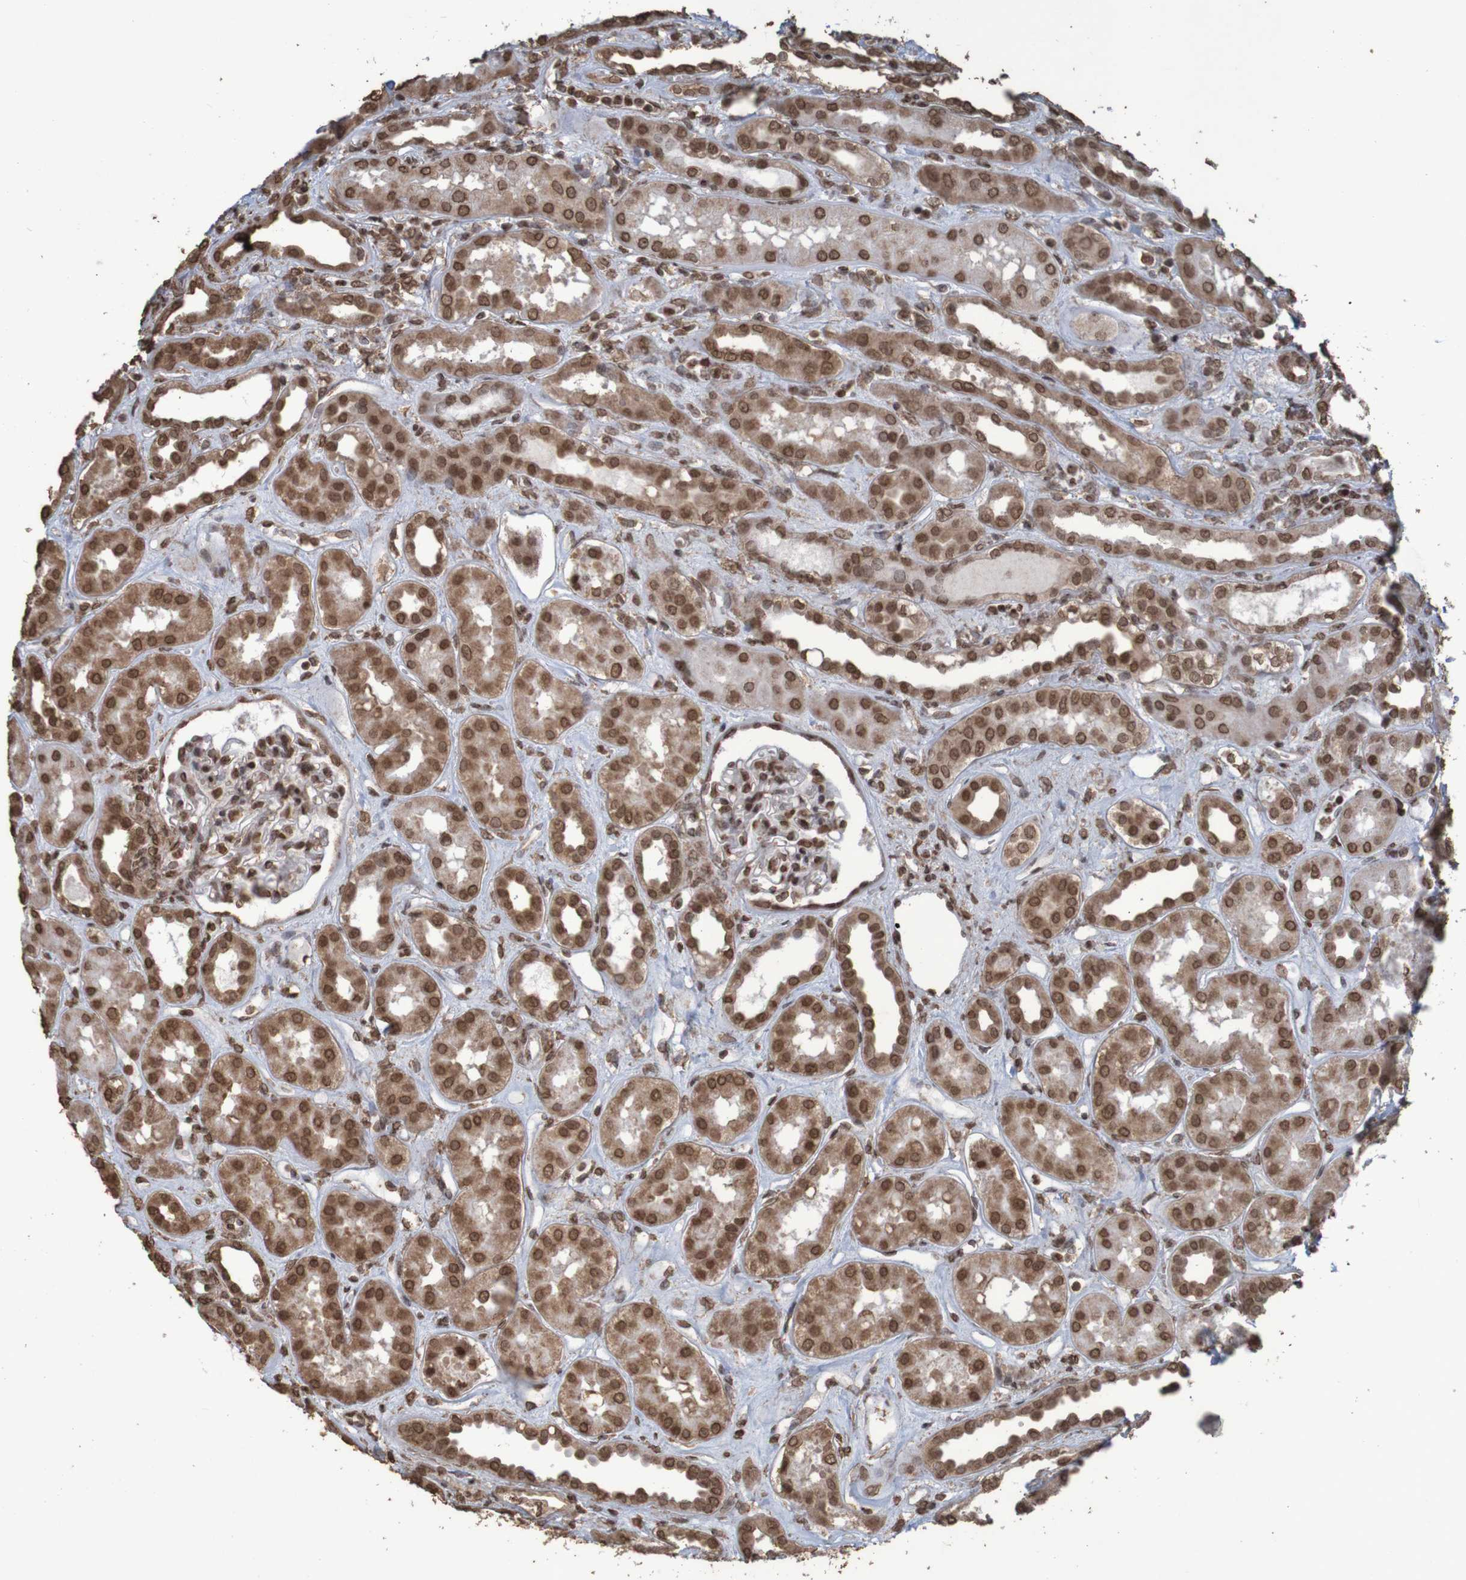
{"staining": {"intensity": "moderate", "quantity": ">75%", "location": "cytoplasmic/membranous,nuclear"}, "tissue": "kidney", "cell_type": "Cells in glomeruli", "image_type": "normal", "snomed": [{"axis": "morphology", "description": "Normal tissue, NOS"}, {"axis": "topography", "description": "Kidney"}], "caption": "The micrograph displays immunohistochemical staining of benign kidney. There is moderate cytoplasmic/membranous,nuclear positivity is present in about >75% of cells in glomeruli. Ihc stains the protein in brown and the nuclei are stained blue.", "gene": "GFI1", "patient": {"sex": "male", "age": 59}}